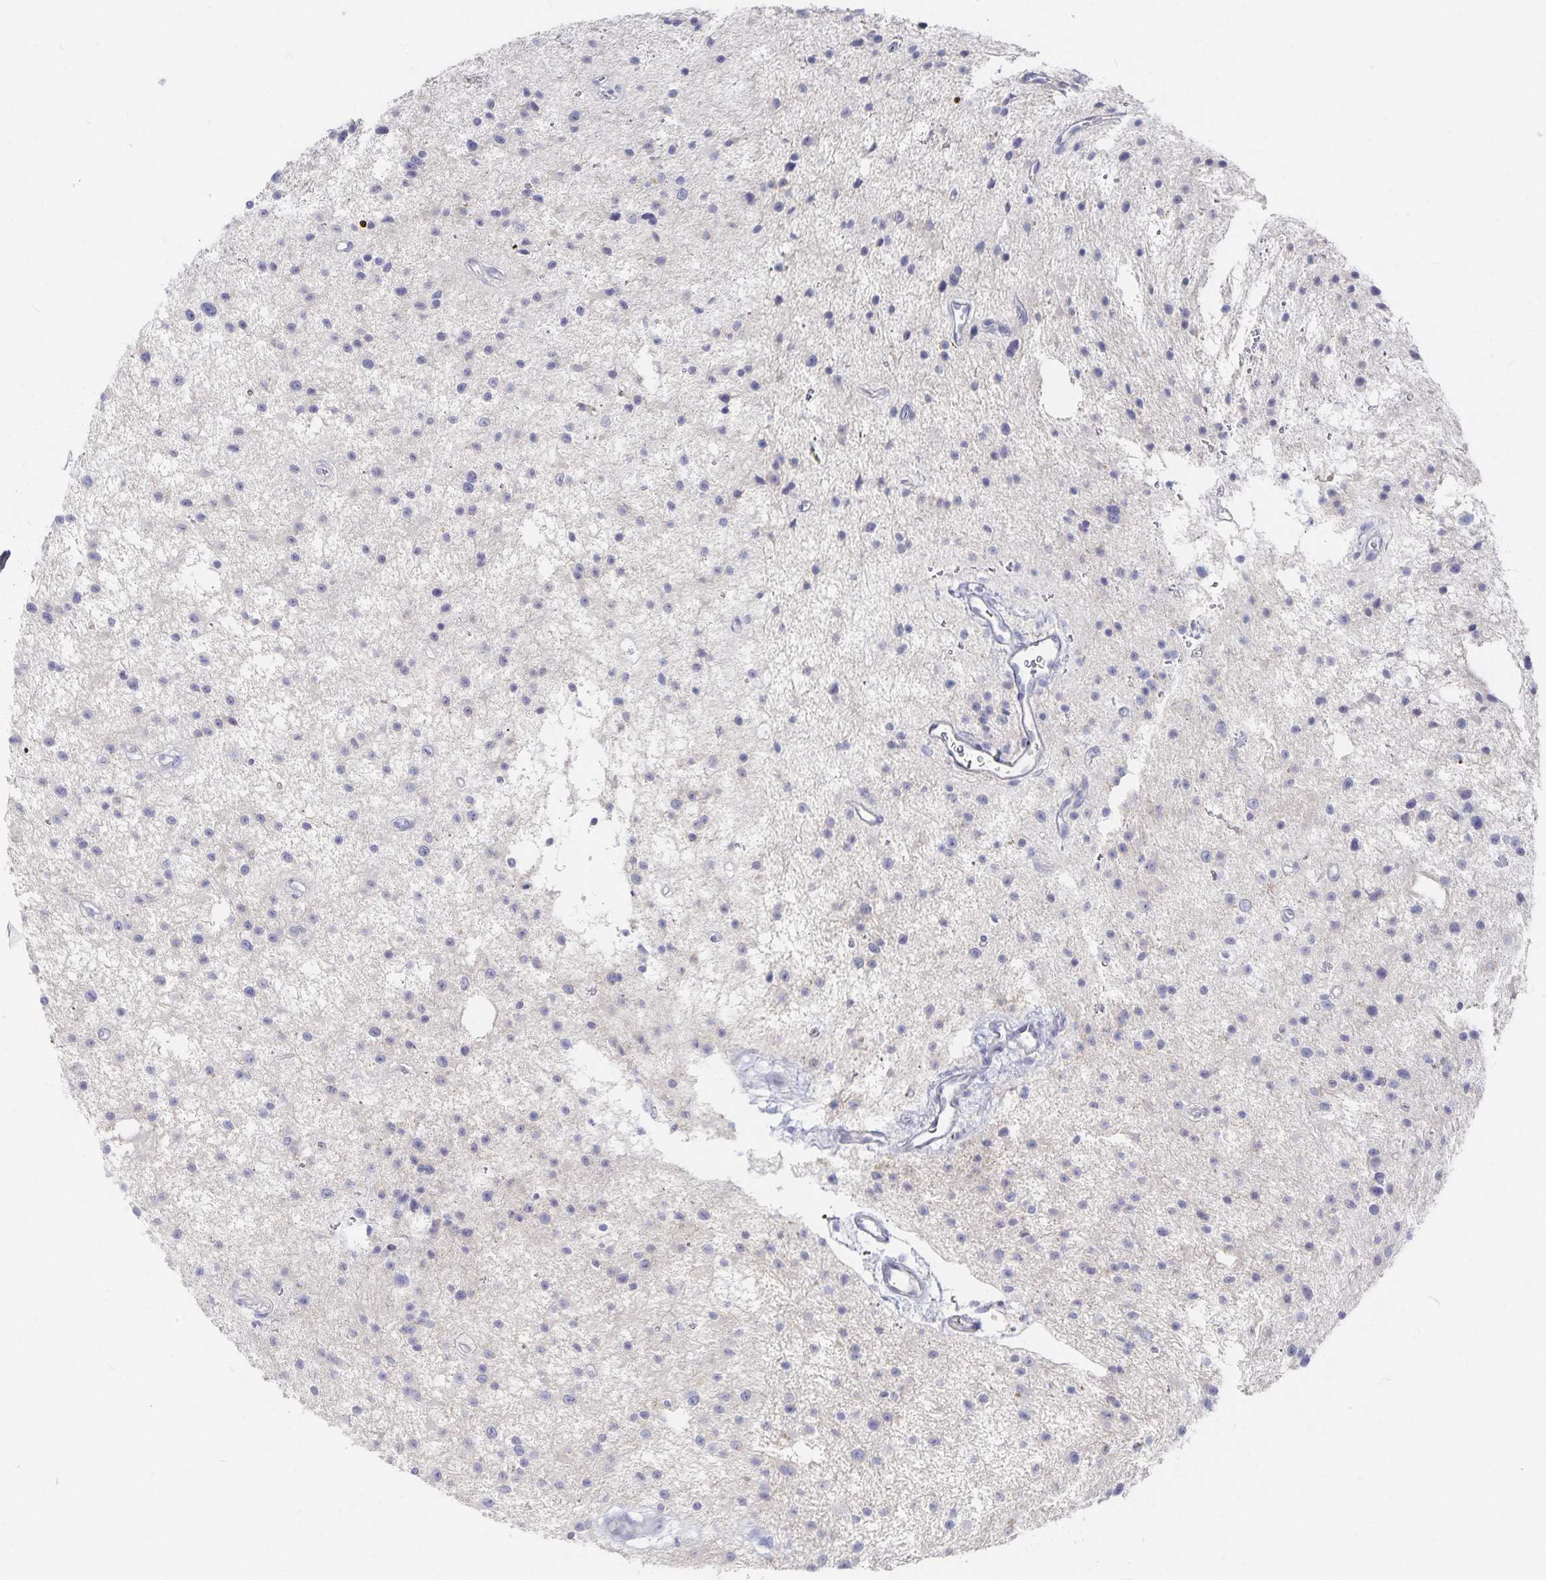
{"staining": {"intensity": "negative", "quantity": "none", "location": "none"}, "tissue": "glioma", "cell_type": "Tumor cells", "image_type": "cancer", "snomed": [{"axis": "morphology", "description": "Glioma, malignant, Low grade"}, {"axis": "topography", "description": "Brain"}], "caption": "Tumor cells show no significant expression in glioma.", "gene": "DNAH9", "patient": {"sex": "male", "age": 43}}